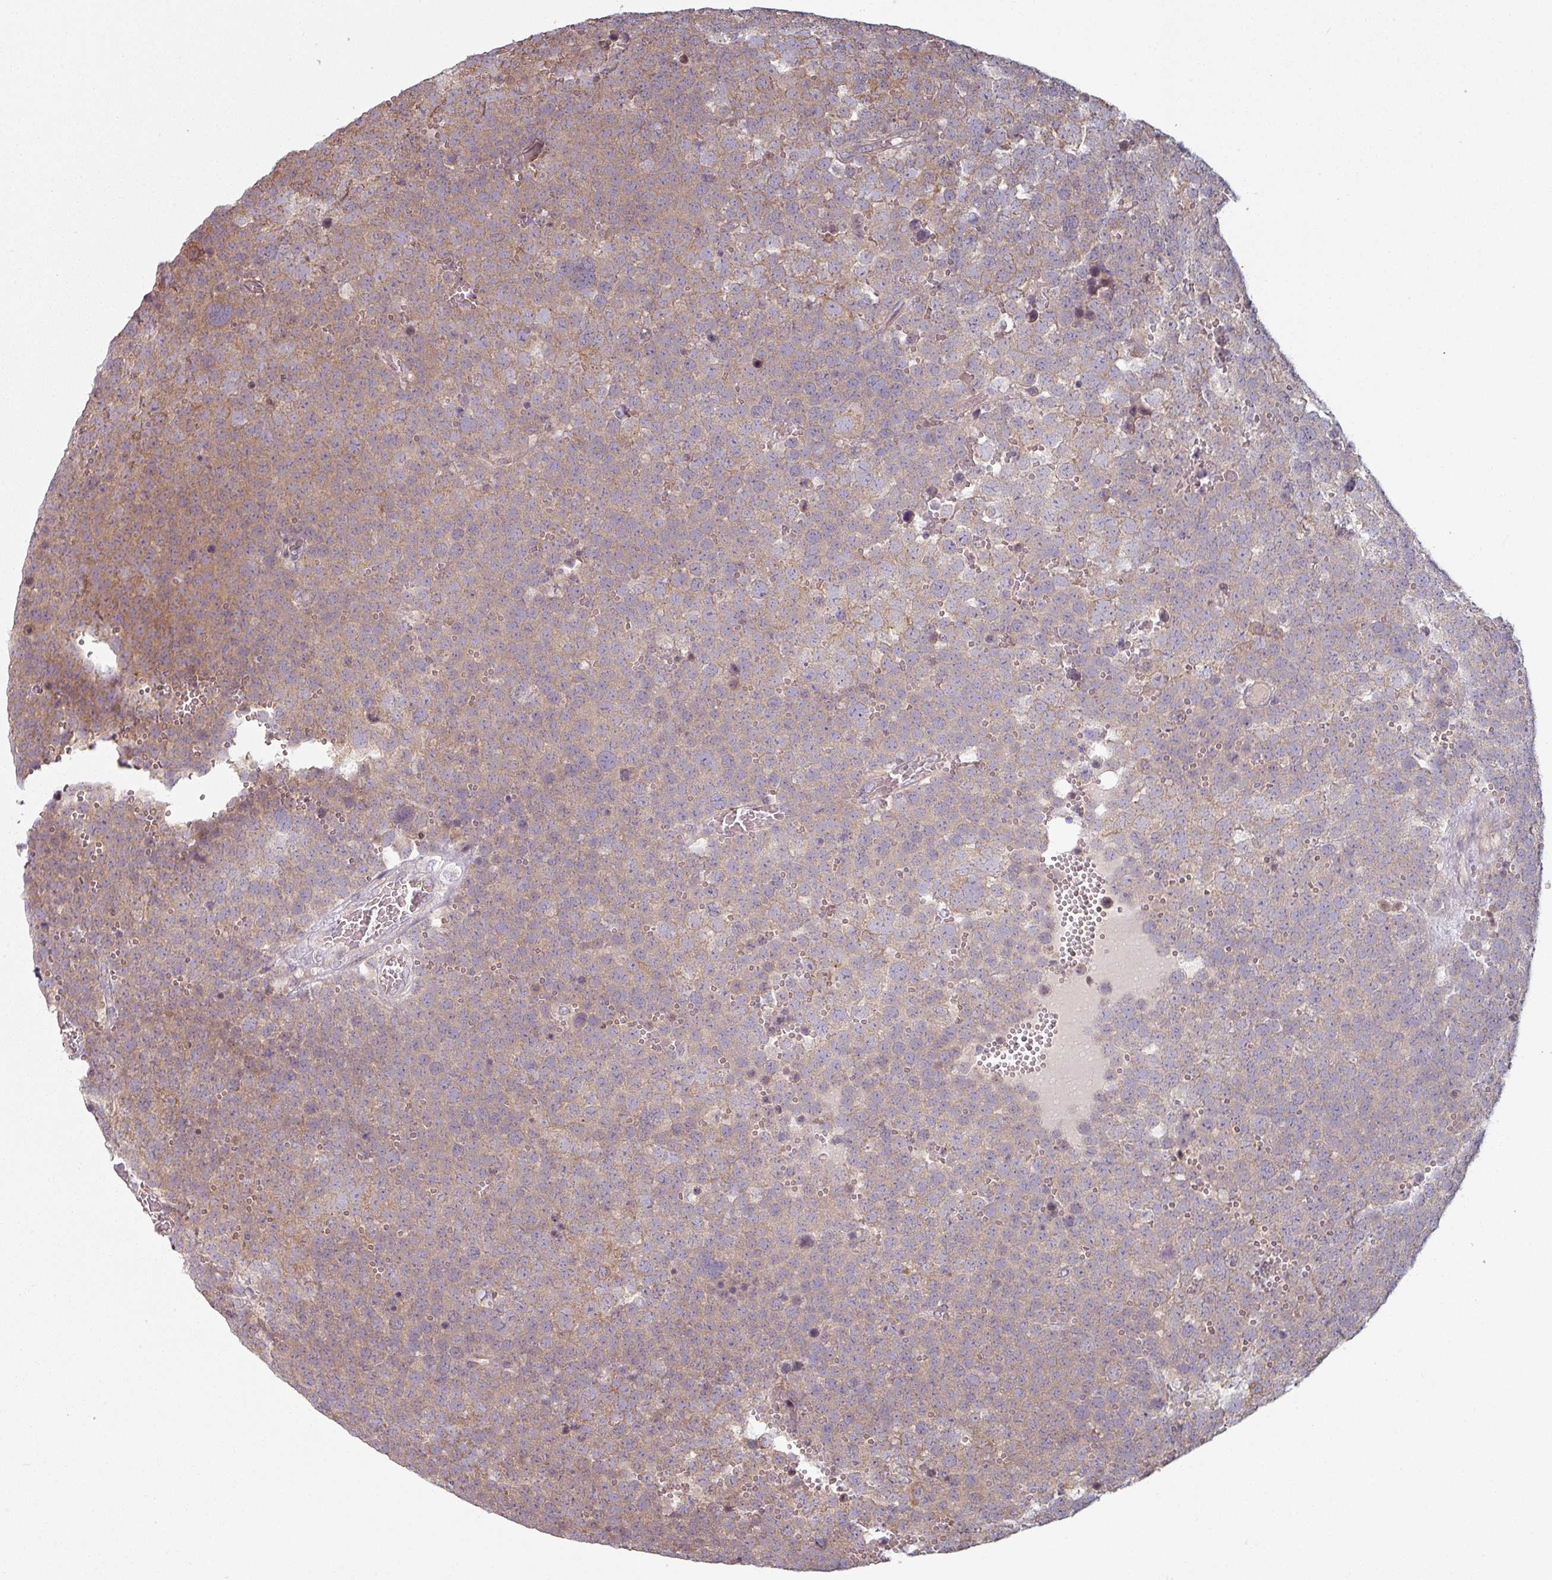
{"staining": {"intensity": "weak", "quantity": "25%-75%", "location": "cytoplasmic/membranous"}, "tissue": "testis cancer", "cell_type": "Tumor cells", "image_type": "cancer", "snomed": [{"axis": "morphology", "description": "Seminoma, NOS"}, {"axis": "topography", "description": "Testis"}], "caption": "Human testis cancer stained with a protein marker shows weak staining in tumor cells.", "gene": "PLEKHJ1", "patient": {"sex": "male", "age": 71}}